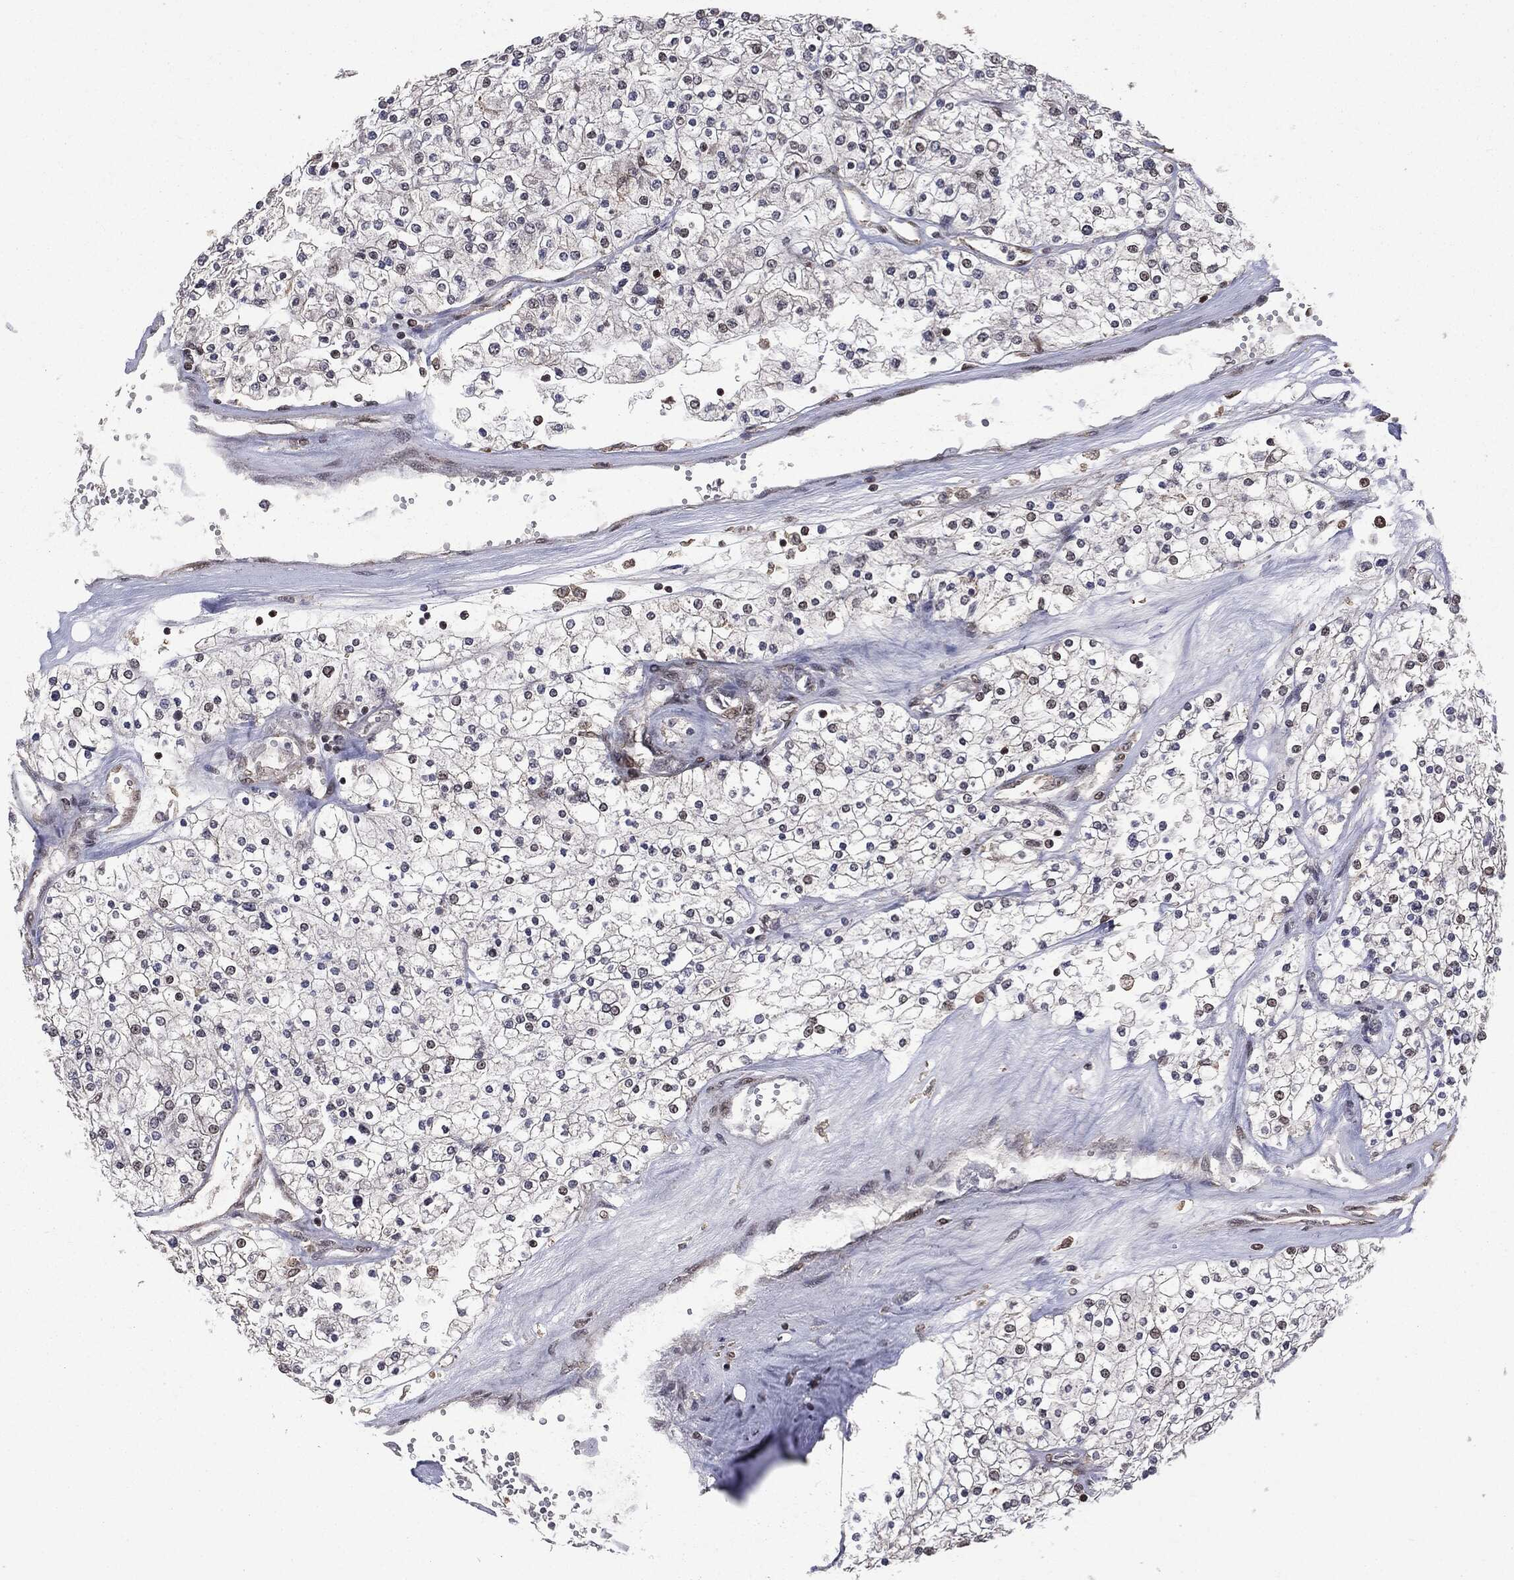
{"staining": {"intensity": "negative", "quantity": "none", "location": "none"}, "tissue": "renal cancer", "cell_type": "Tumor cells", "image_type": "cancer", "snomed": [{"axis": "morphology", "description": "Adenocarcinoma, NOS"}, {"axis": "topography", "description": "Kidney"}], "caption": "Micrograph shows no protein expression in tumor cells of renal cancer tissue.", "gene": "PTPA", "patient": {"sex": "male", "age": 80}}